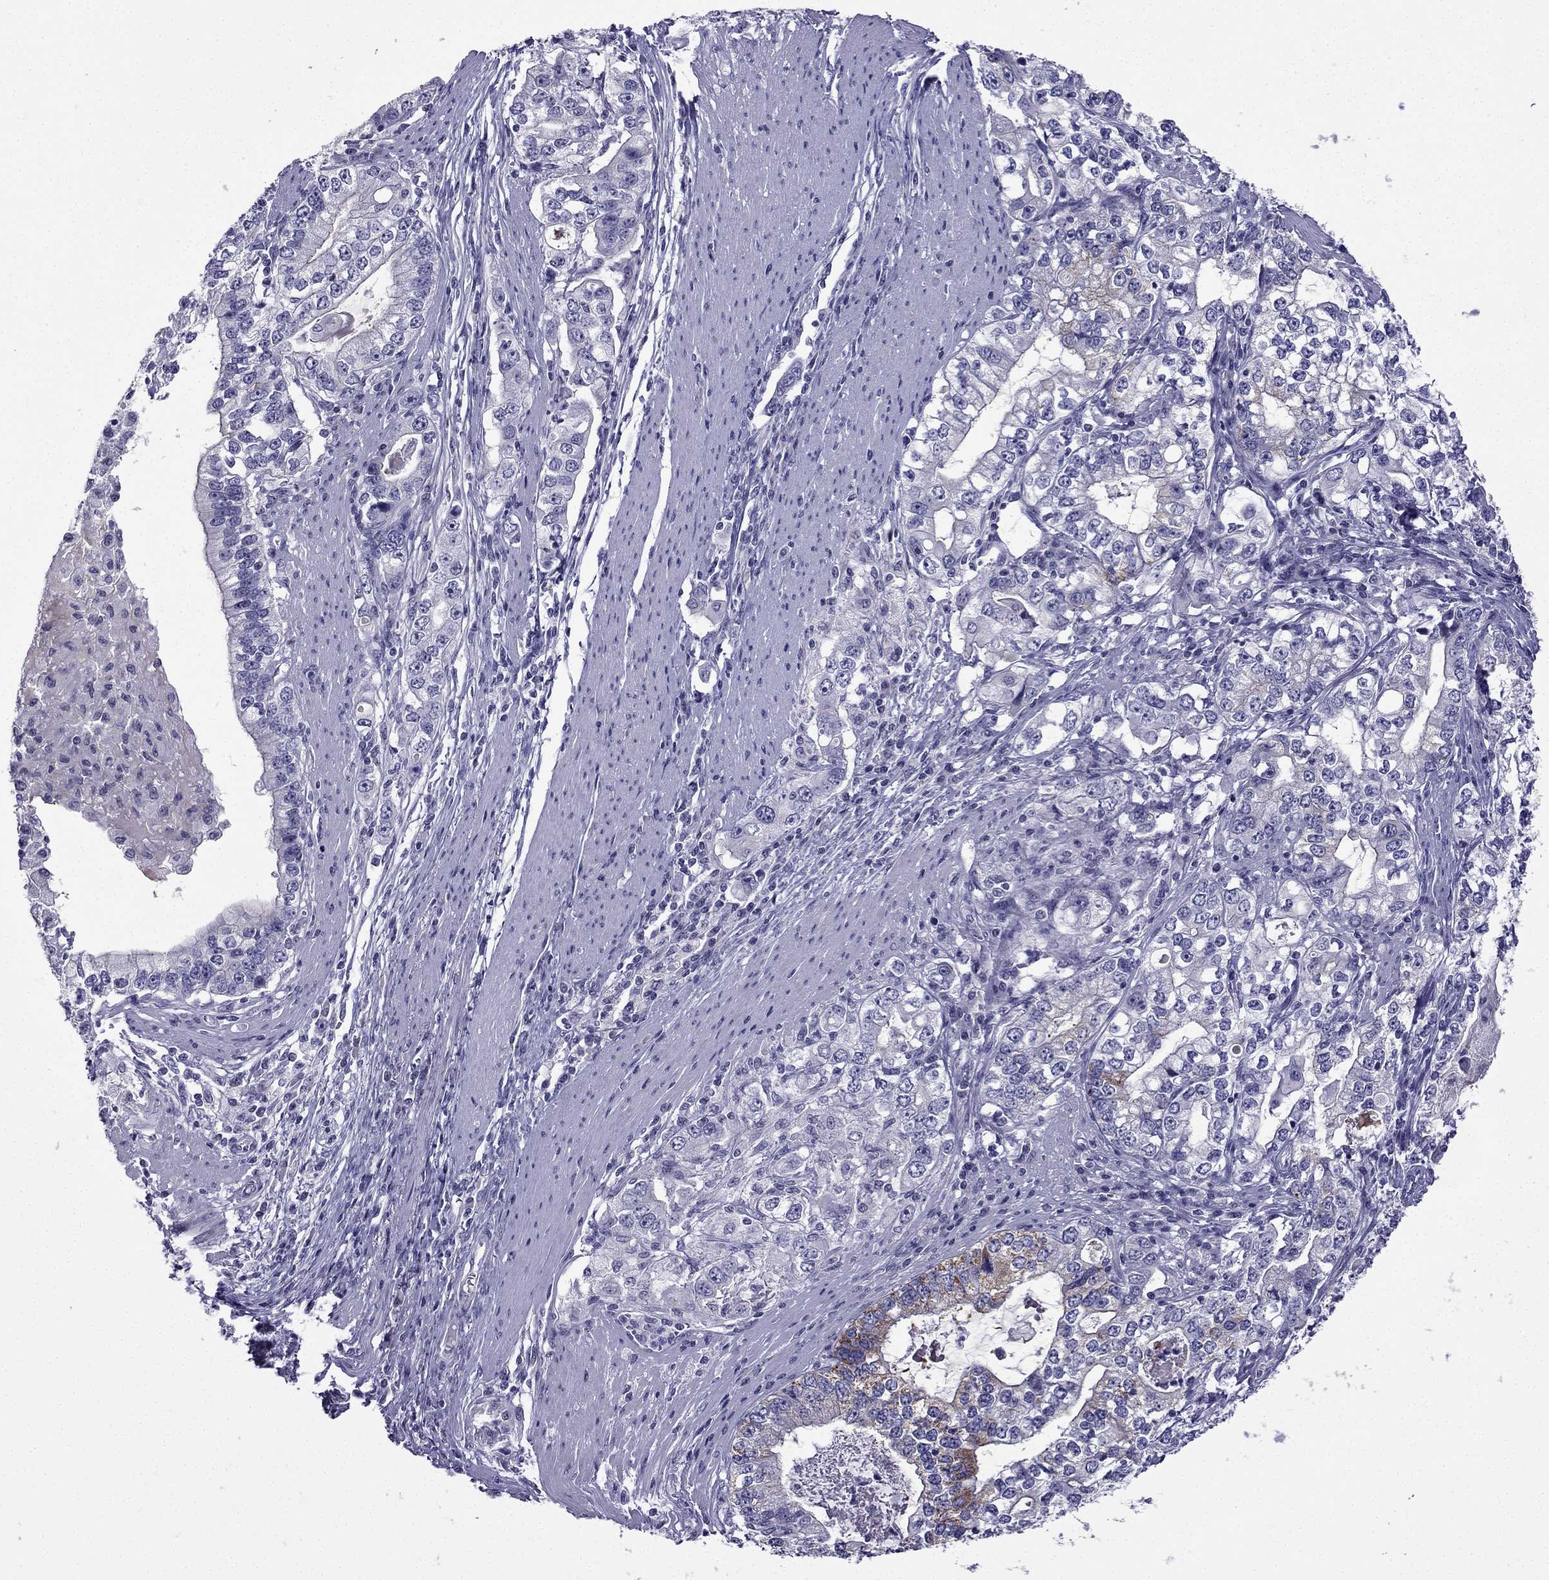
{"staining": {"intensity": "negative", "quantity": "none", "location": "none"}, "tissue": "stomach cancer", "cell_type": "Tumor cells", "image_type": "cancer", "snomed": [{"axis": "morphology", "description": "Adenocarcinoma, NOS"}, {"axis": "topography", "description": "Stomach, lower"}], "caption": "Tumor cells are negative for brown protein staining in adenocarcinoma (stomach). (Brightfield microscopy of DAB (3,3'-diaminobenzidine) immunohistochemistry at high magnification).", "gene": "POM121L12", "patient": {"sex": "female", "age": 72}}